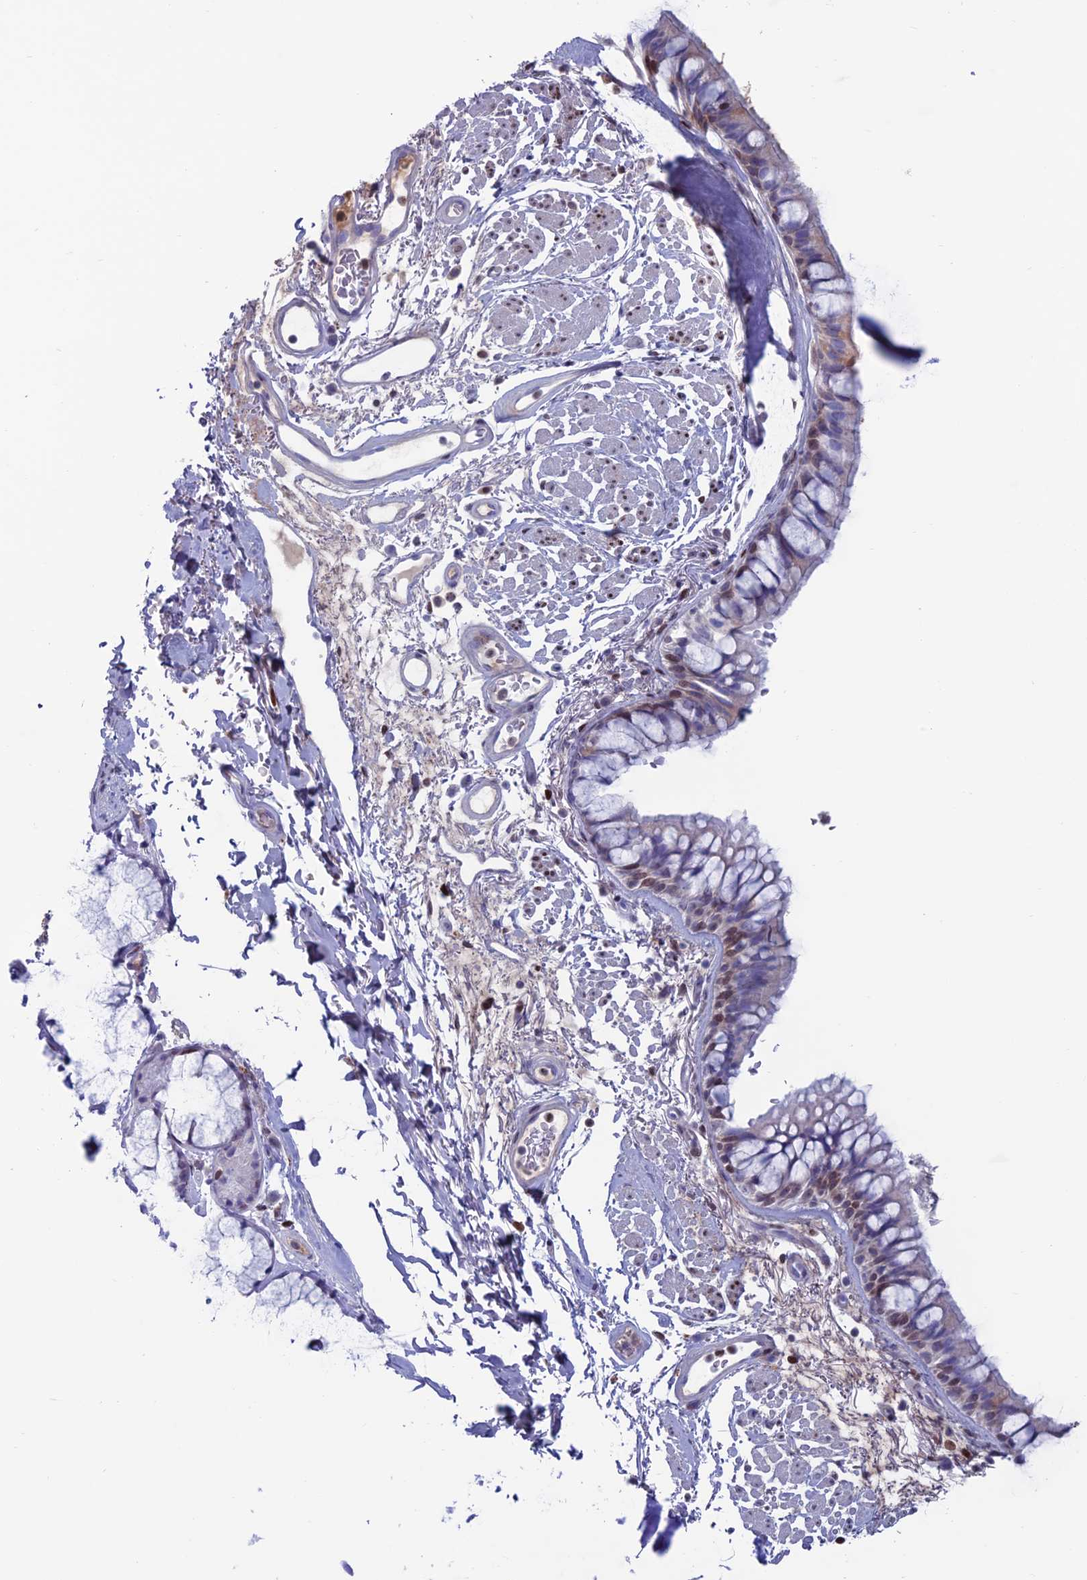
{"staining": {"intensity": "moderate", "quantity": "<25%", "location": "nuclear"}, "tissue": "bronchus", "cell_type": "Respiratory epithelial cells", "image_type": "normal", "snomed": [{"axis": "morphology", "description": "Normal tissue, NOS"}, {"axis": "topography", "description": "Bronchus"}], "caption": "An immunohistochemistry (IHC) image of normal tissue is shown. Protein staining in brown labels moderate nuclear positivity in bronchus within respiratory epithelial cells. (DAB IHC with brightfield microscopy, high magnification).", "gene": "CERS6", "patient": {"sex": "male", "age": 70}}